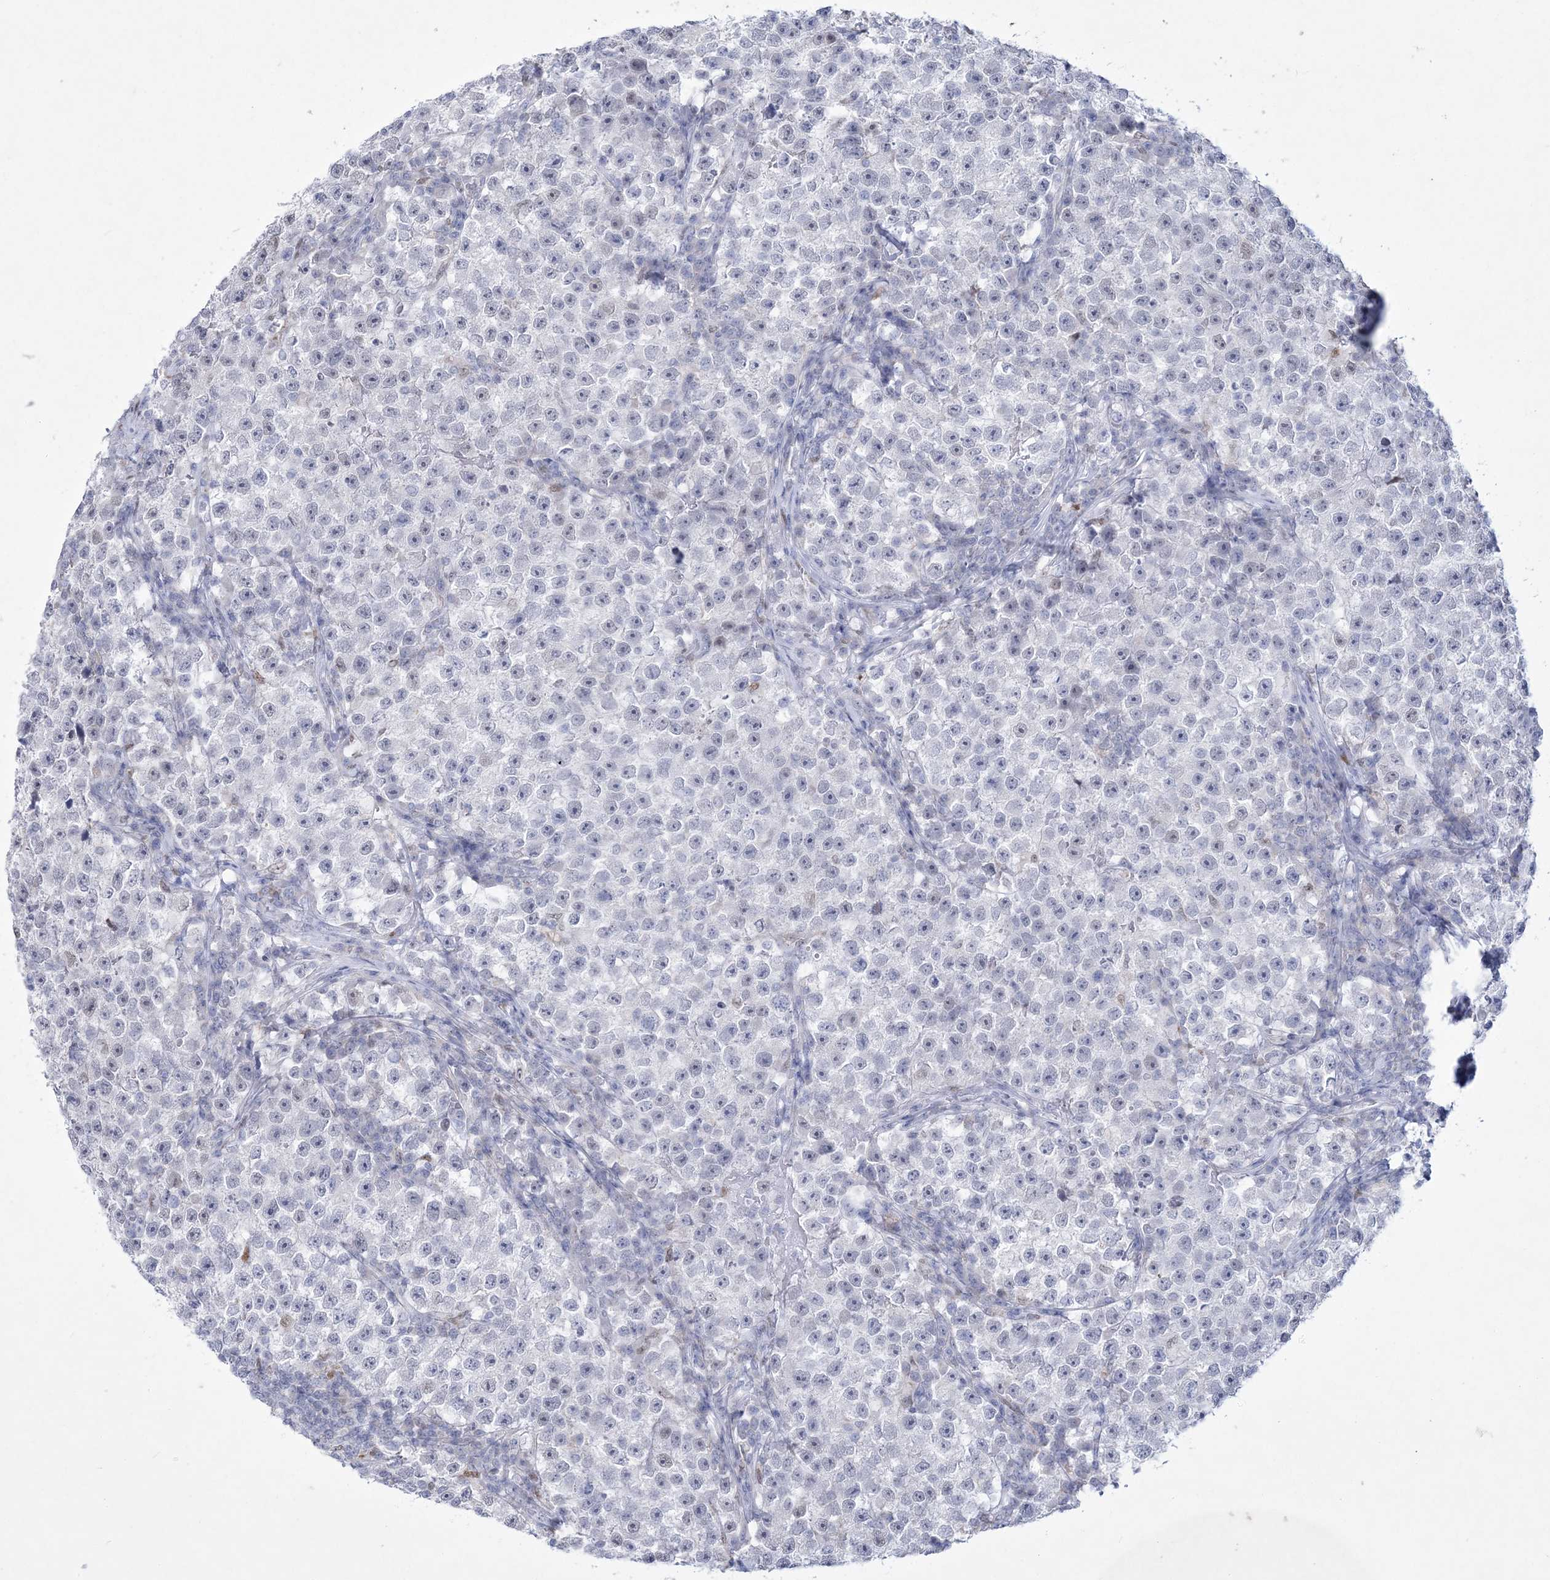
{"staining": {"intensity": "negative", "quantity": "none", "location": "none"}, "tissue": "testis cancer", "cell_type": "Tumor cells", "image_type": "cancer", "snomed": [{"axis": "morphology", "description": "Seminoma, NOS"}, {"axis": "topography", "description": "Testis"}], "caption": "This image is of testis cancer stained with immunohistochemistry (IHC) to label a protein in brown with the nuclei are counter-stained blue. There is no positivity in tumor cells.", "gene": "WDR27", "patient": {"sex": "male", "age": 22}}